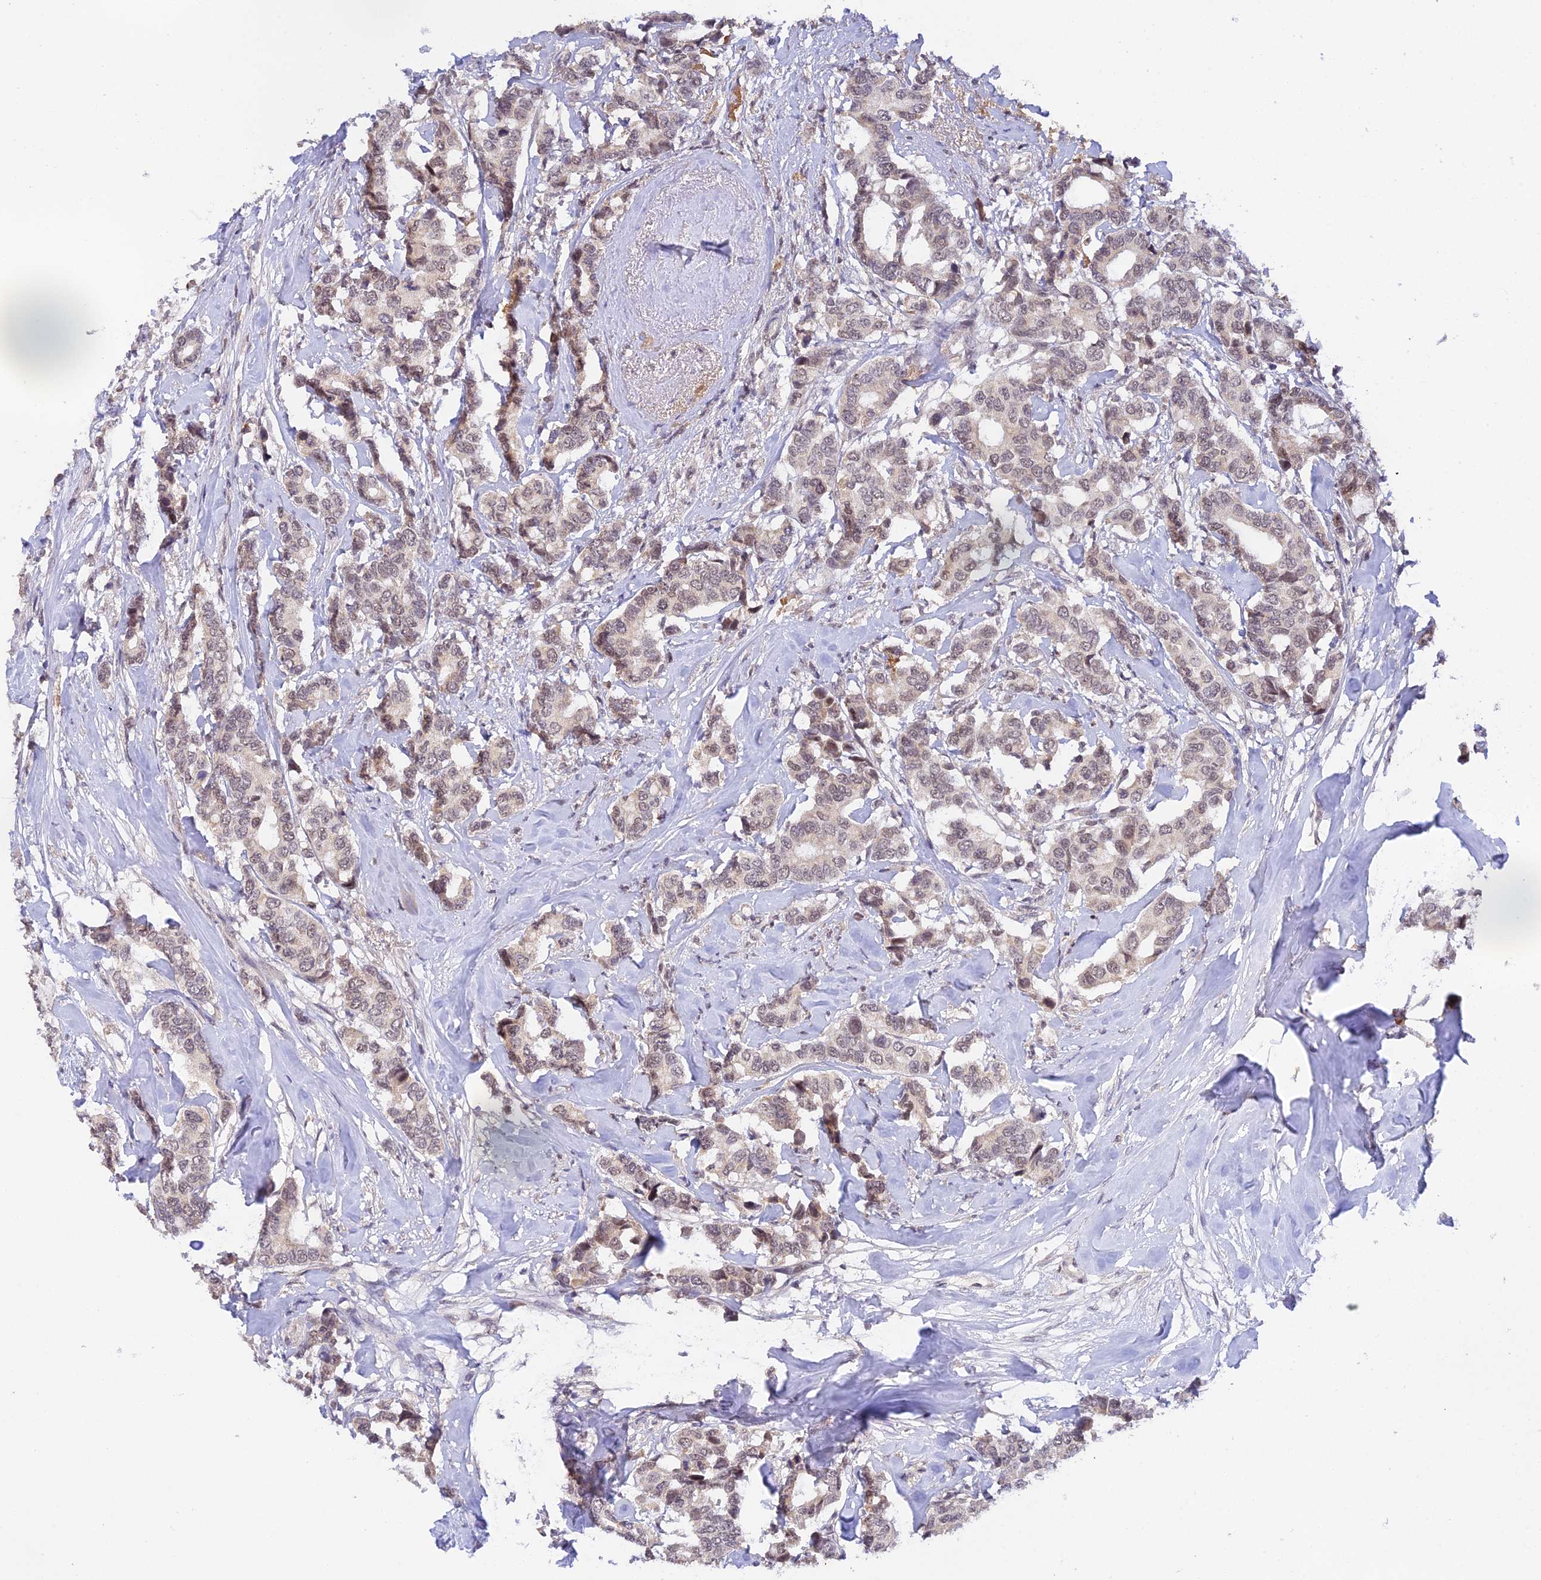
{"staining": {"intensity": "weak", "quantity": "25%-75%", "location": "nuclear"}, "tissue": "breast cancer", "cell_type": "Tumor cells", "image_type": "cancer", "snomed": [{"axis": "morphology", "description": "Duct carcinoma"}, {"axis": "topography", "description": "Breast"}], "caption": "Weak nuclear staining for a protein is seen in approximately 25%-75% of tumor cells of breast cancer (infiltrating ductal carcinoma) using immunohistochemistry (IHC).", "gene": "PEX16", "patient": {"sex": "female", "age": 87}}